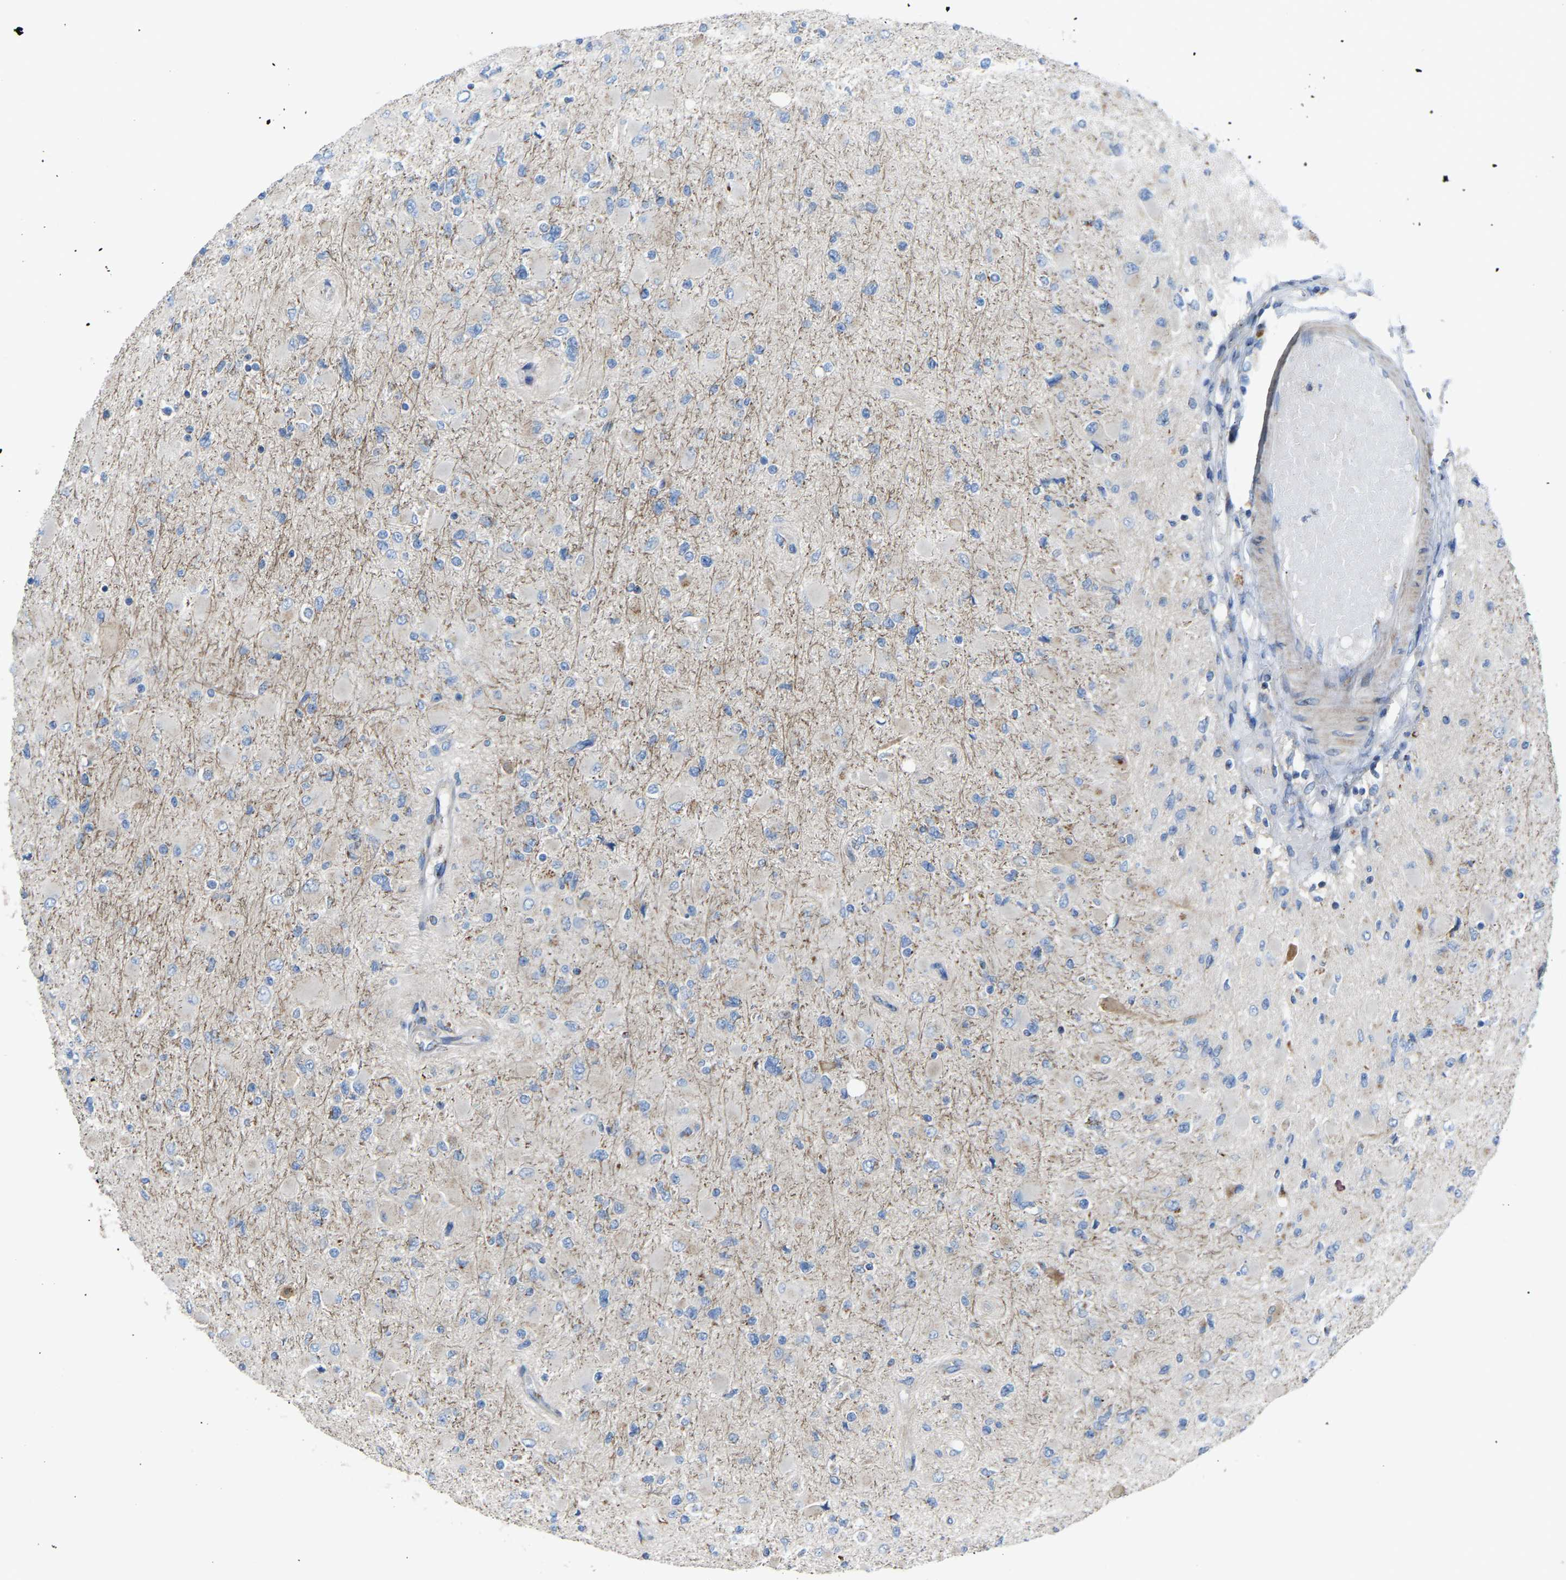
{"staining": {"intensity": "negative", "quantity": "none", "location": "none"}, "tissue": "glioma", "cell_type": "Tumor cells", "image_type": "cancer", "snomed": [{"axis": "morphology", "description": "Glioma, malignant, High grade"}, {"axis": "topography", "description": "Cerebral cortex"}], "caption": "This is an immunohistochemistry (IHC) histopathology image of high-grade glioma (malignant). There is no staining in tumor cells.", "gene": "CANT1", "patient": {"sex": "female", "age": 36}}